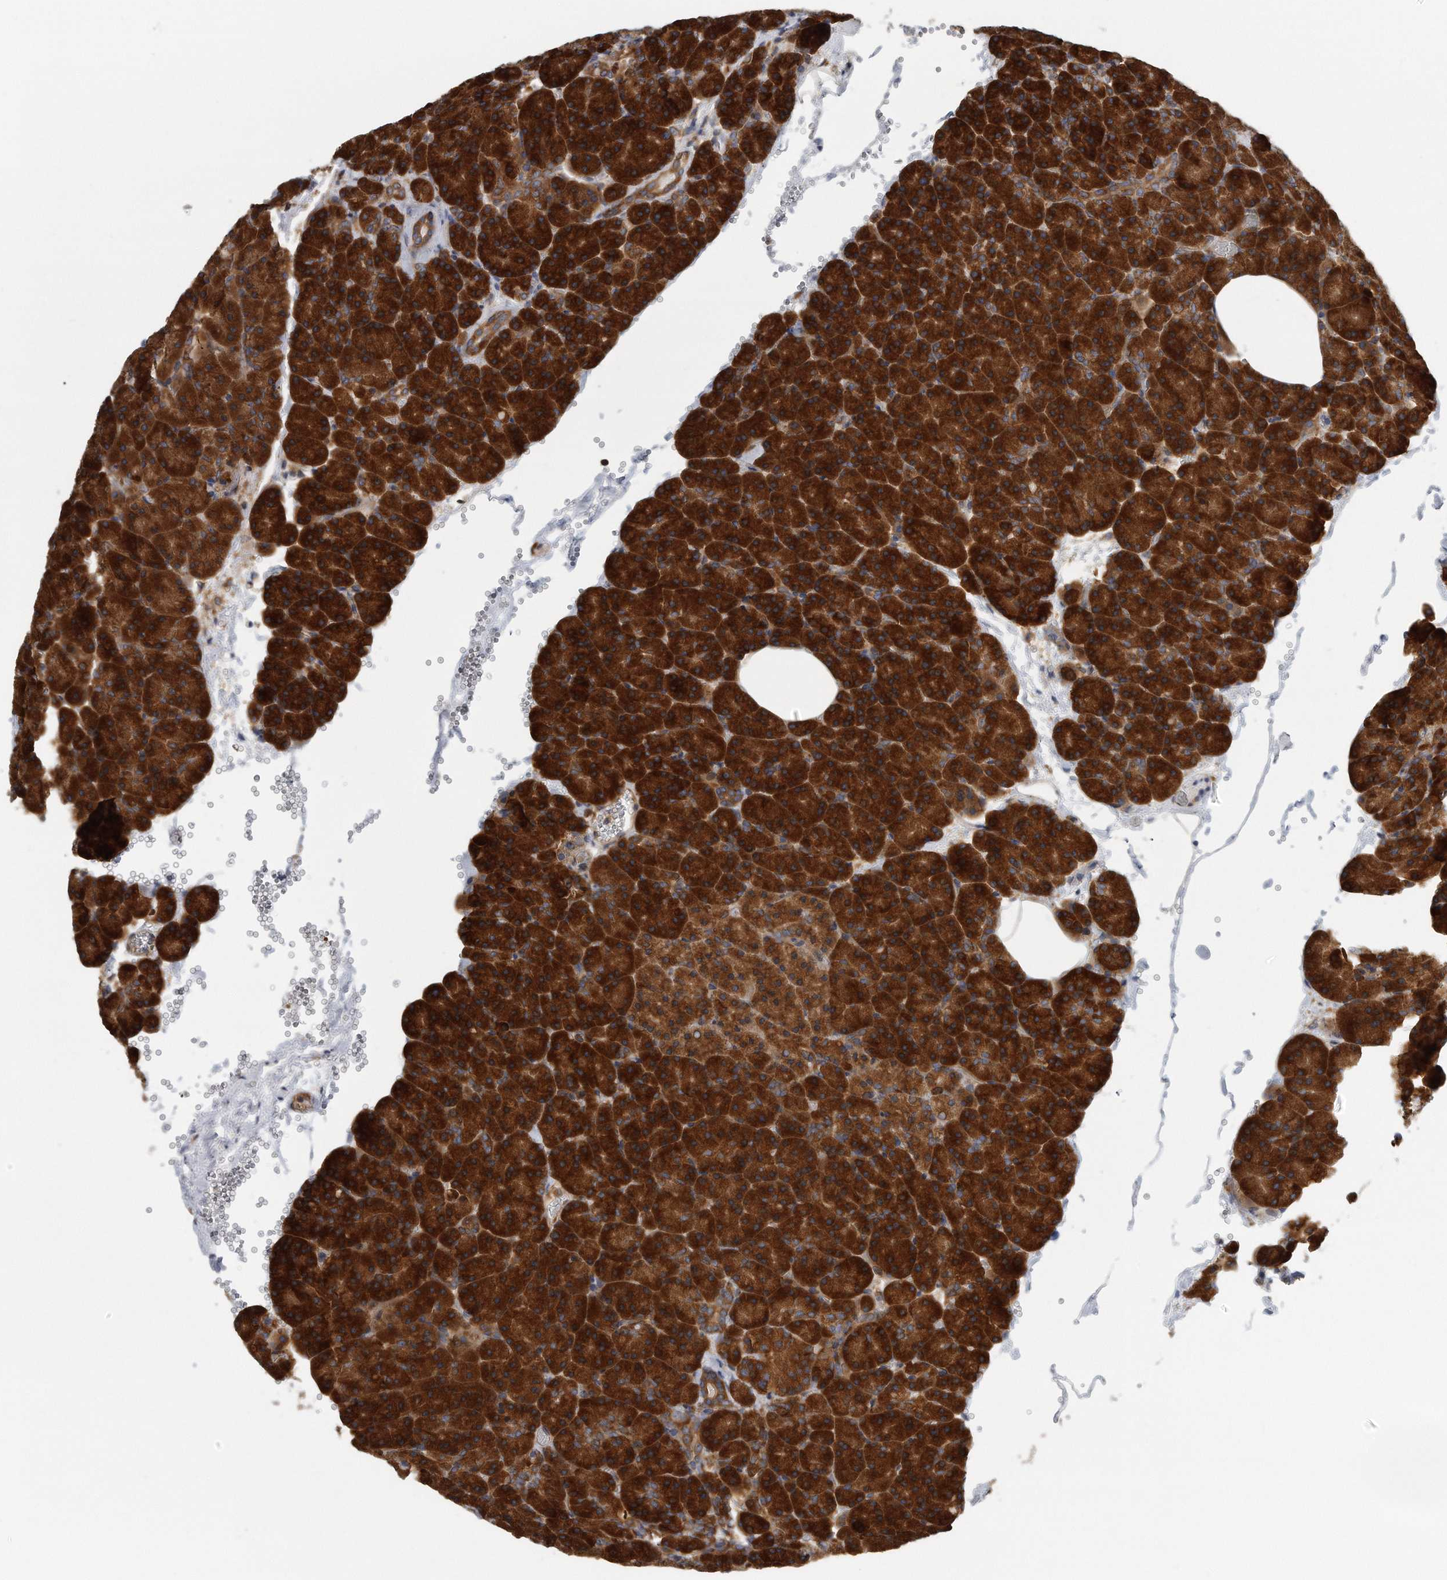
{"staining": {"intensity": "strong", "quantity": ">75%", "location": "cytoplasmic/membranous"}, "tissue": "pancreas", "cell_type": "Exocrine glandular cells", "image_type": "normal", "snomed": [{"axis": "morphology", "description": "Normal tissue, NOS"}, {"axis": "morphology", "description": "Carcinoid, malignant, NOS"}, {"axis": "topography", "description": "Pancreas"}], "caption": "Pancreas was stained to show a protein in brown. There is high levels of strong cytoplasmic/membranous positivity in approximately >75% of exocrine glandular cells. Nuclei are stained in blue.", "gene": "EIF3I", "patient": {"sex": "female", "age": 35}}